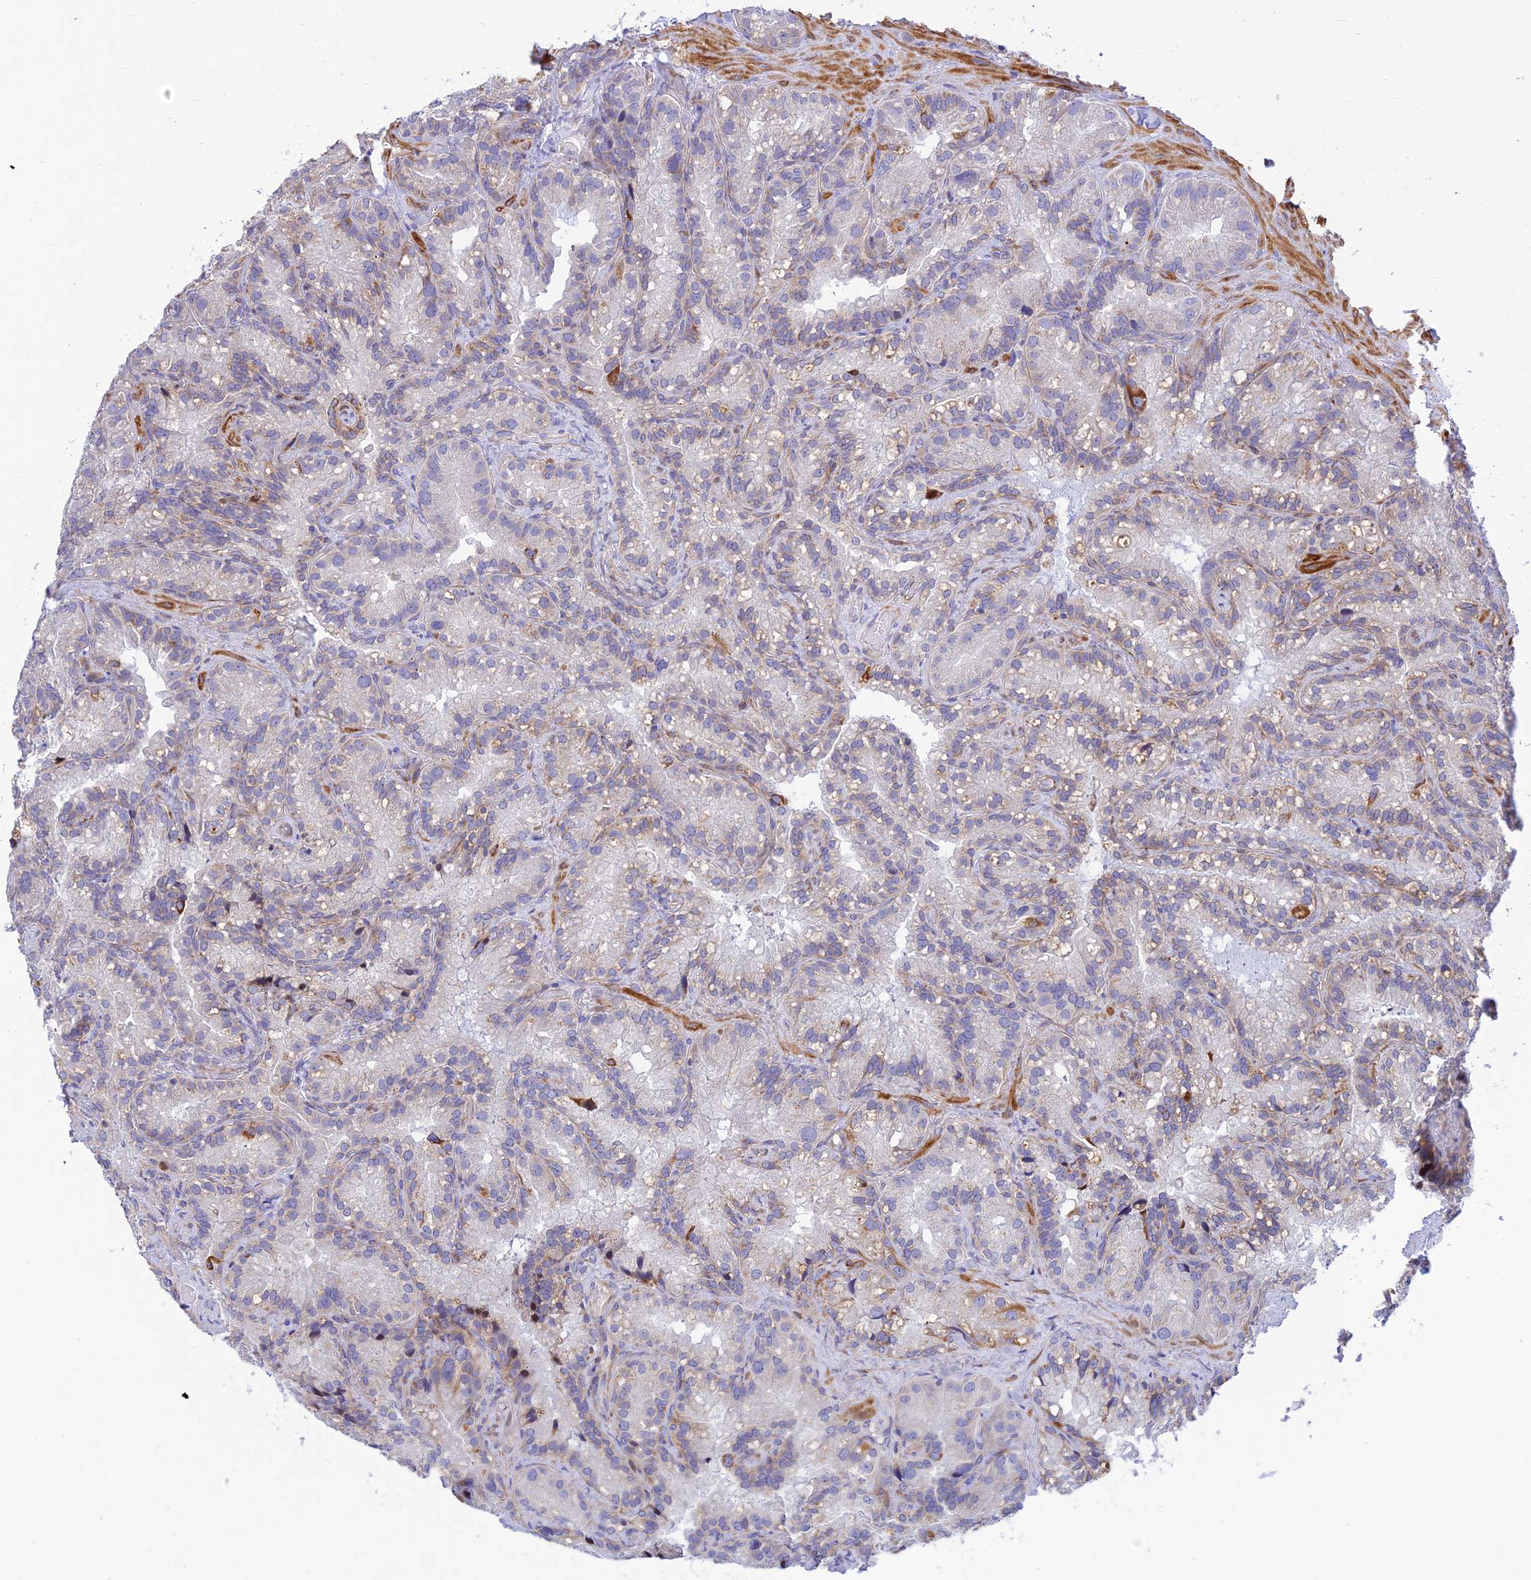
{"staining": {"intensity": "weak", "quantity": "<25%", "location": "cytoplasmic/membranous"}, "tissue": "seminal vesicle", "cell_type": "Glandular cells", "image_type": "normal", "snomed": [{"axis": "morphology", "description": "Normal tissue, NOS"}, {"axis": "topography", "description": "Prostate"}, {"axis": "topography", "description": "Seminal veicle"}], "caption": "Immunohistochemistry of unremarkable seminal vesicle exhibits no staining in glandular cells. (Stains: DAB (3,3'-diaminobenzidine) IHC with hematoxylin counter stain, Microscopy: brightfield microscopy at high magnification).", "gene": "FAM186B", "patient": {"sex": "male", "age": 68}}